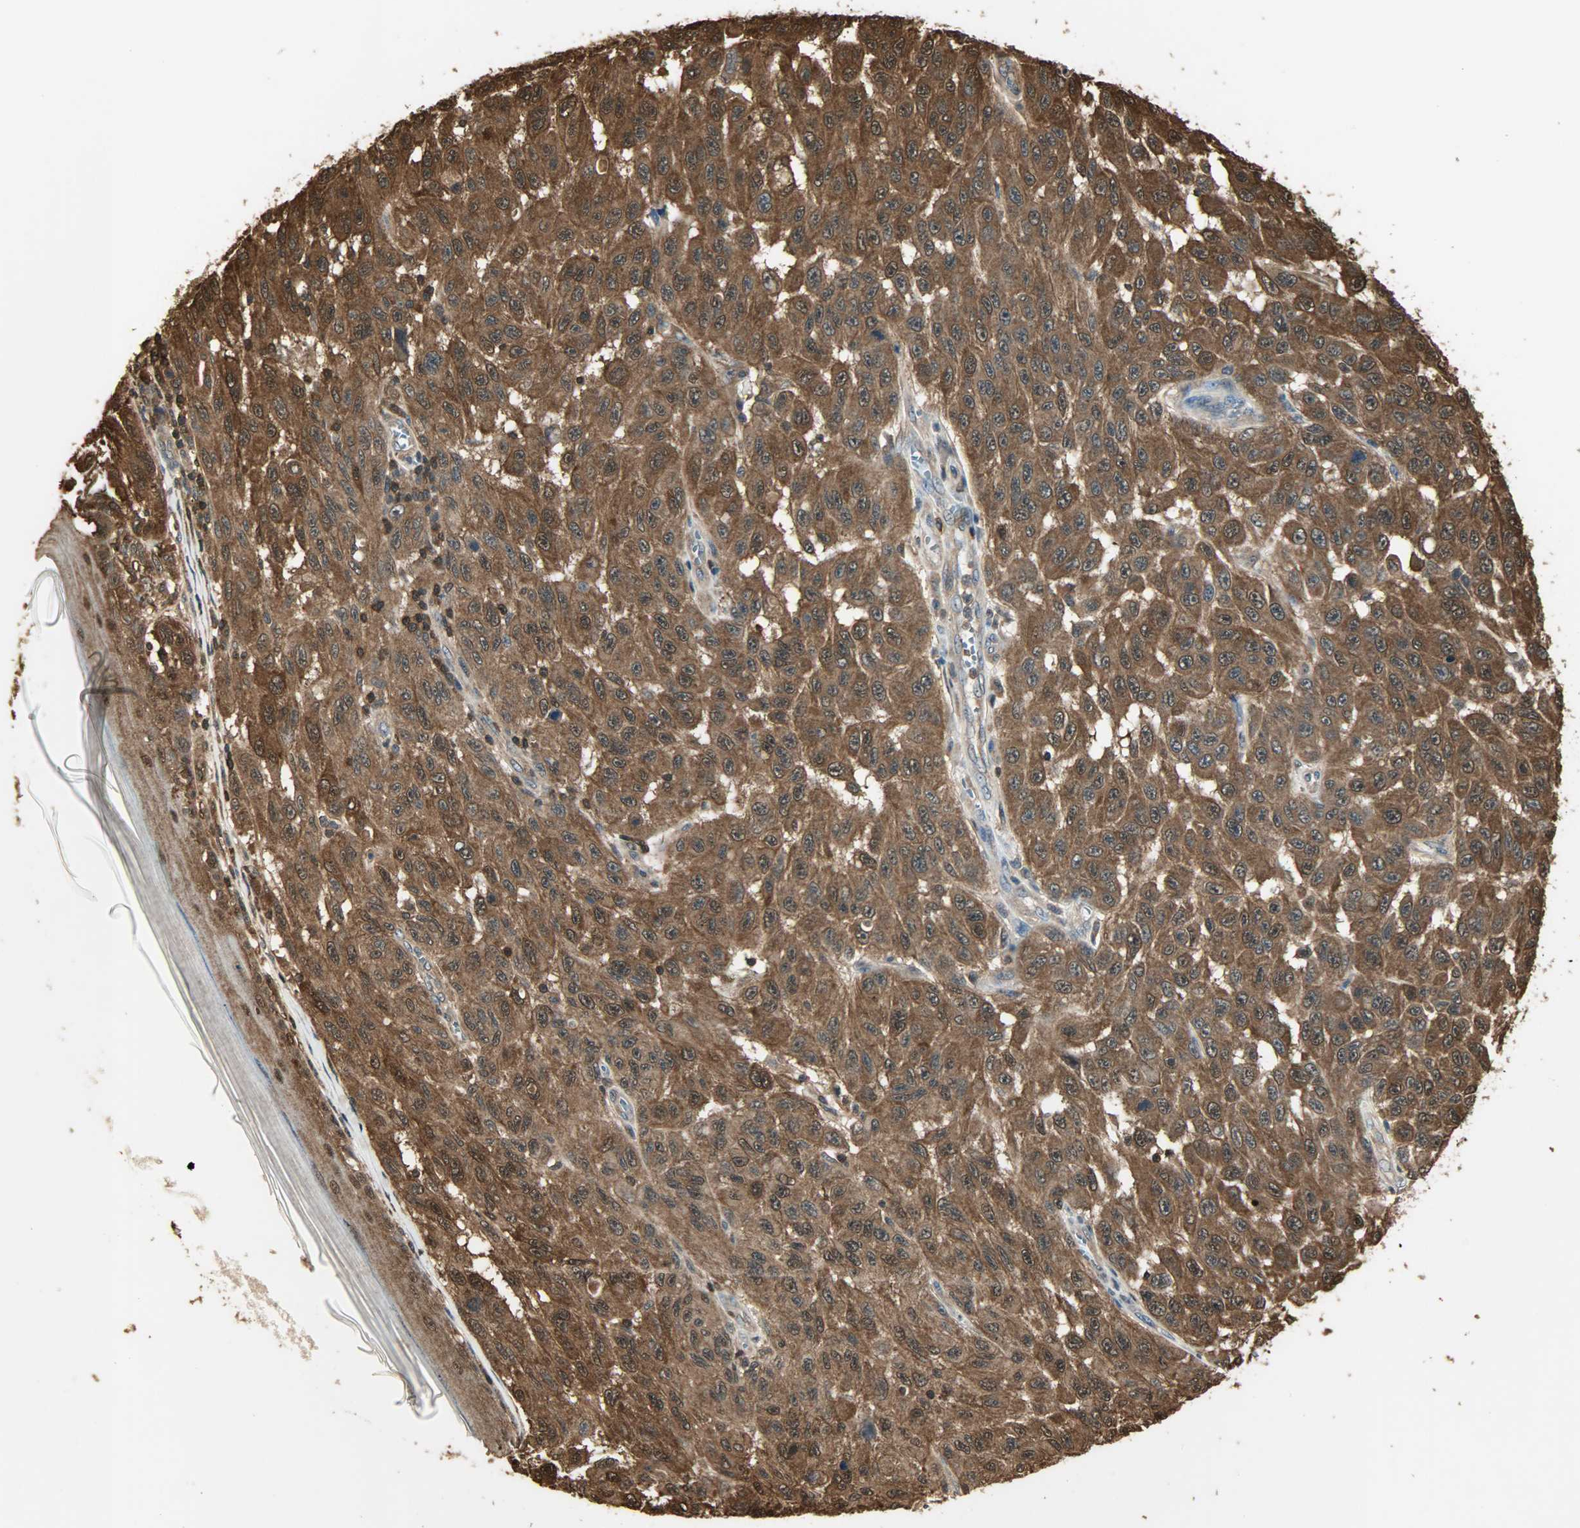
{"staining": {"intensity": "strong", "quantity": ">75%", "location": "cytoplasmic/membranous,nuclear"}, "tissue": "melanoma", "cell_type": "Tumor cells", "image_type": "cancer", "snomed": [{"axis": "morphology", "description": "Malignant melanoma, NOS"}, {"axis": "topography", "description": "Skin"}], "caption": "There is high levels of strong cytoplasmic/membranous and nuclear positivity in tumor cells of malignant melanoma, as demonstrated by immunohistochemical staining (brown color).", "gene": "YWHAZ", "patient": {"sex": "male", "age": 30}}